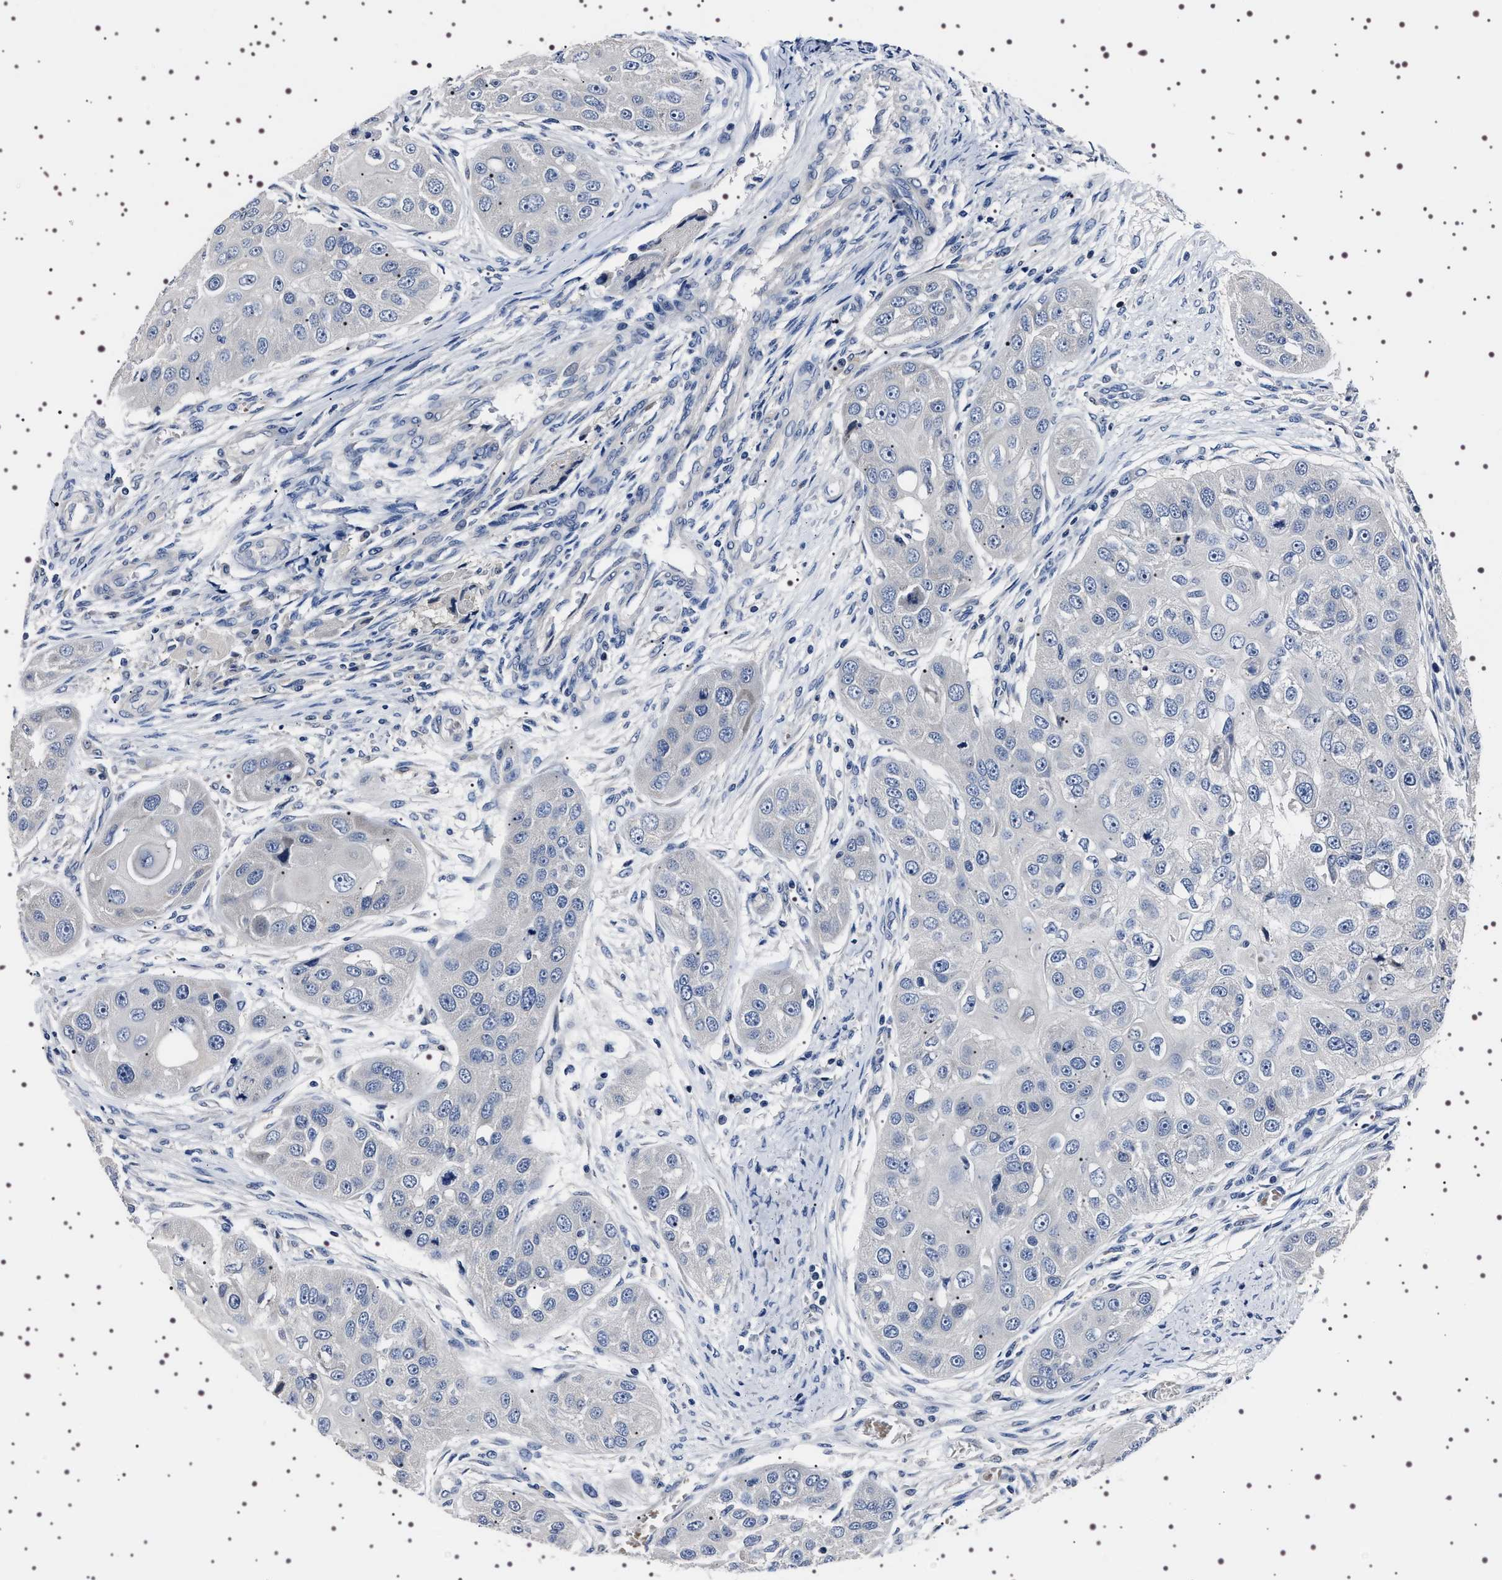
{"staining": {"intensity": "negative", "quantity": "none", "location": "none"}, "tissue": "head and neck cancer", "cell_type": "Tumor cells", "image_type": "cancer", "snomed": [{"axis": "morphology", "description": "Normal tissue, NOS"}, {"axis": "morphology", "description": "Squamous cell carcinoma, NOS"}, {"axis": "topography", "description": "Skeletal muscle"}, {"axis": "topography", "description": "Head-Neck"}], "caption": "The IHC micrograph has no significant positivity in tumor cells of head and neck cancer tissue. The staining was performed using DAB (3,3'-diaminobenzidine) to visualize the protein expression in brown, while the nuclei were stained in blue with hematoxylin (Magnification: 20x).", "gene": "TARBP1", "patient": {"sex": "male", "age": 51}}